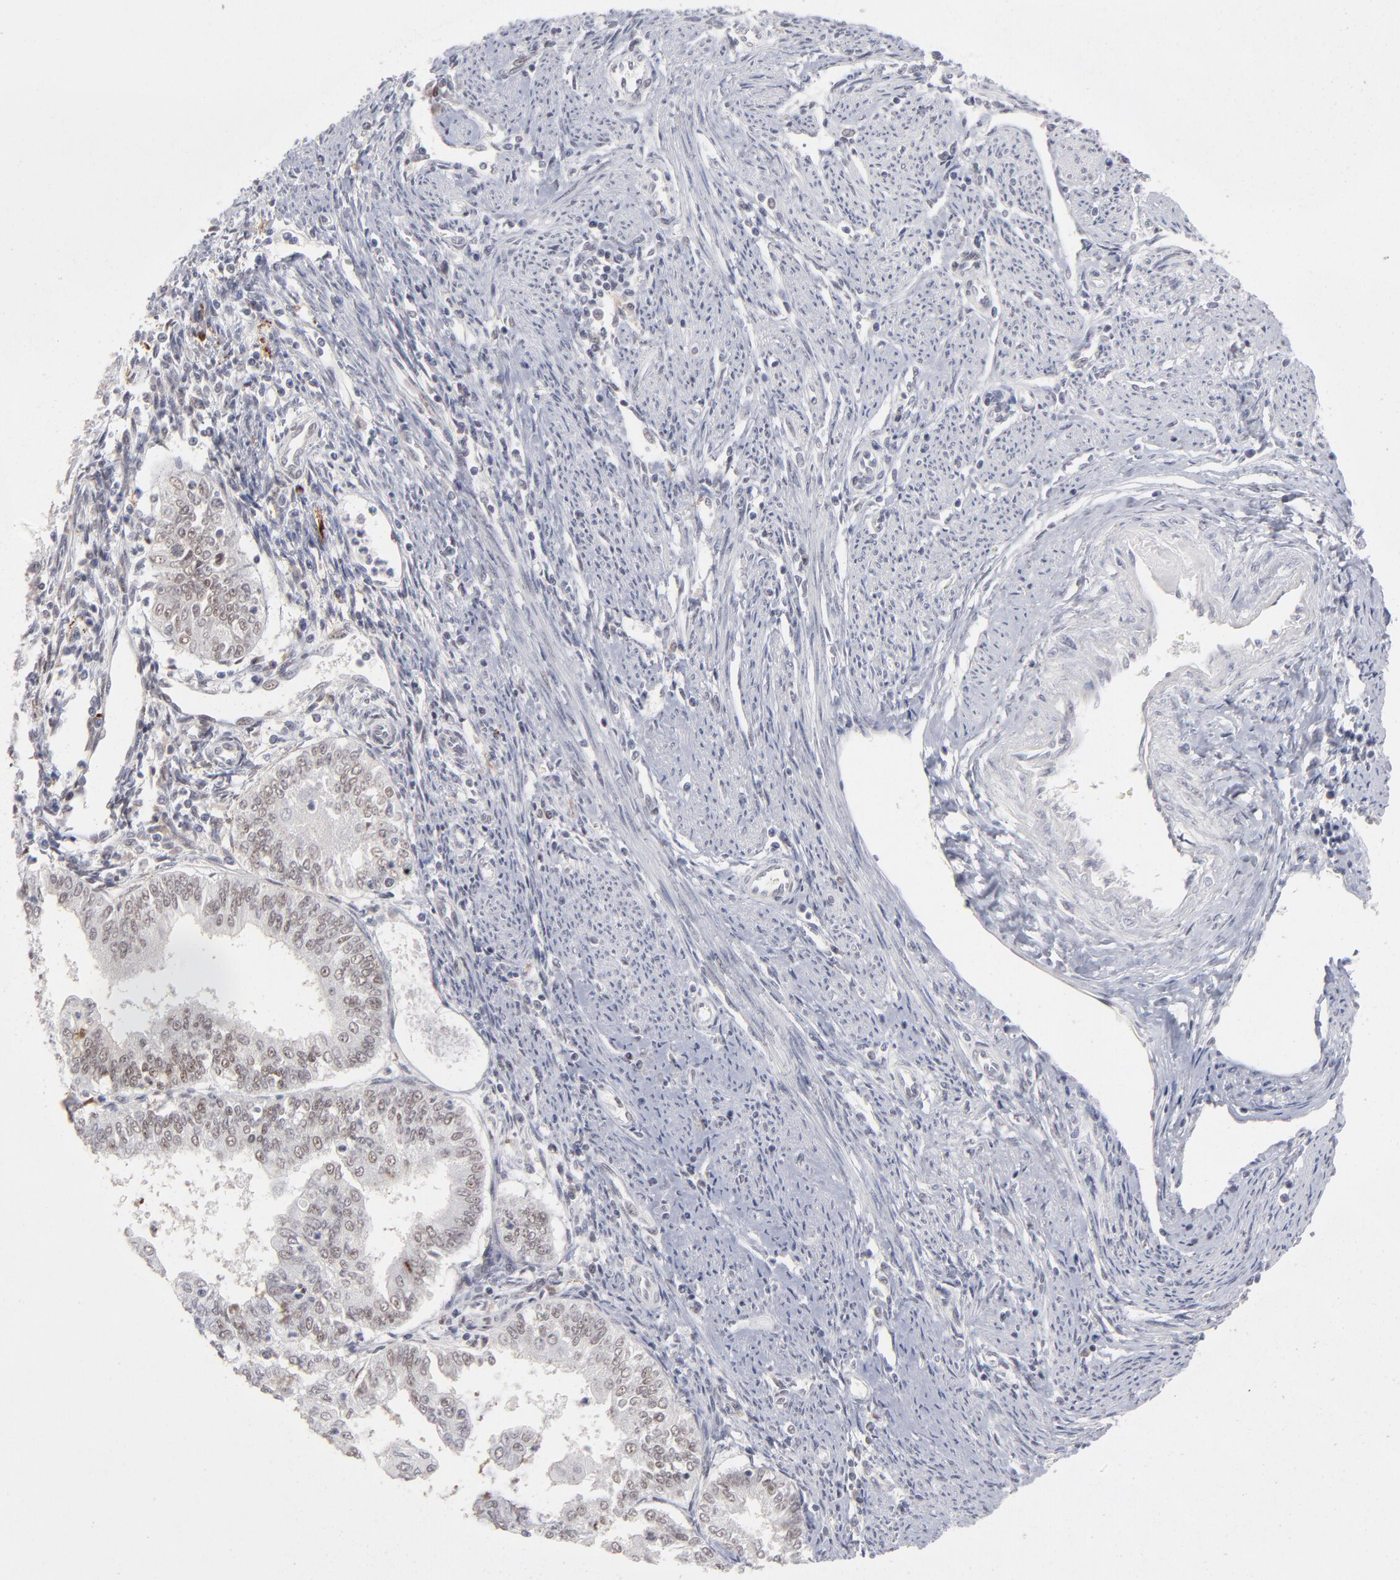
{"staining": {"intensity": "negative", "quantity": "none", "location": "none"}, "tissue": "endometrial cancer", "cell_type": "Tumor cells", "image_type": "cancer", "snomed": [{"axis": "morphology", "description": "Adenocarcinoma, NOS"}, {"axis": "topography", "description": "Endometrium"}], "caption": "Immunohistochemistry photomicrograph of neoplastic tissue: human adenocarcinoma (endometrial) stained with DAB demonstrates no significant protein staining in tumor cells.", "gene": "CCR2", "patient": {"sex": "female", "age": 75}}